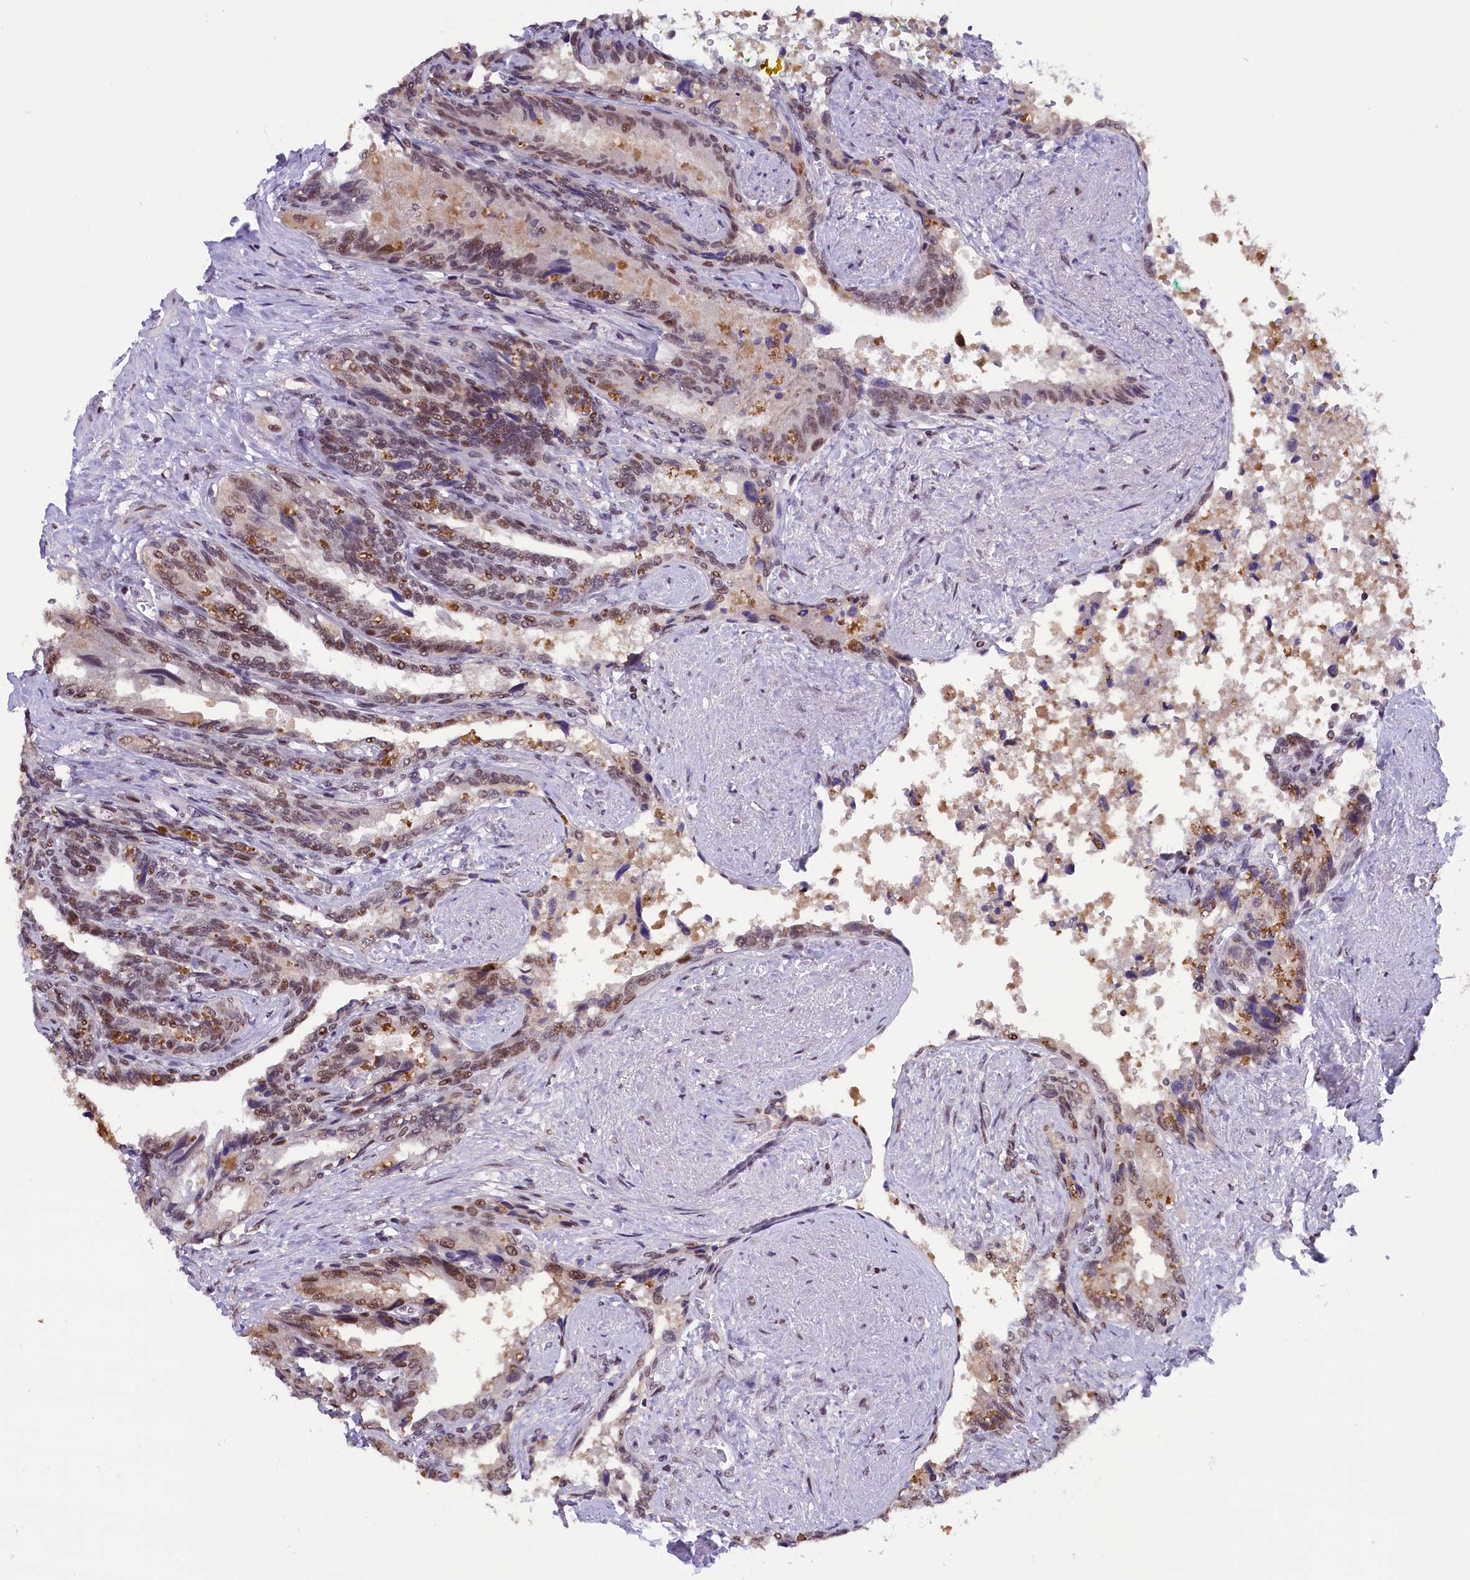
{"staining": {"intensity": "moderate", "quantity": ">75%", "location": "cytoplasmic/membranous,nuclear"}, "tissue": "seminal vesicle", "cell_type": "Glandular cells", "image_type": "normal", "snomed": [{"axis": "morphology", "description": "Normal tissue, NOS"}, {"axis": "topography", "description": "Seminal veicle"}, {"axis": "topography", "description": "Peripheral nerve tissue"}], "caption": "The image displays a brown stain indicating the presence of a protein in the cytoplasmic/membranous,nuclear of glandular cells in seminal vesicle.", "gene": "CDYL2", "patient": {"sex": "male", "age": 60}}